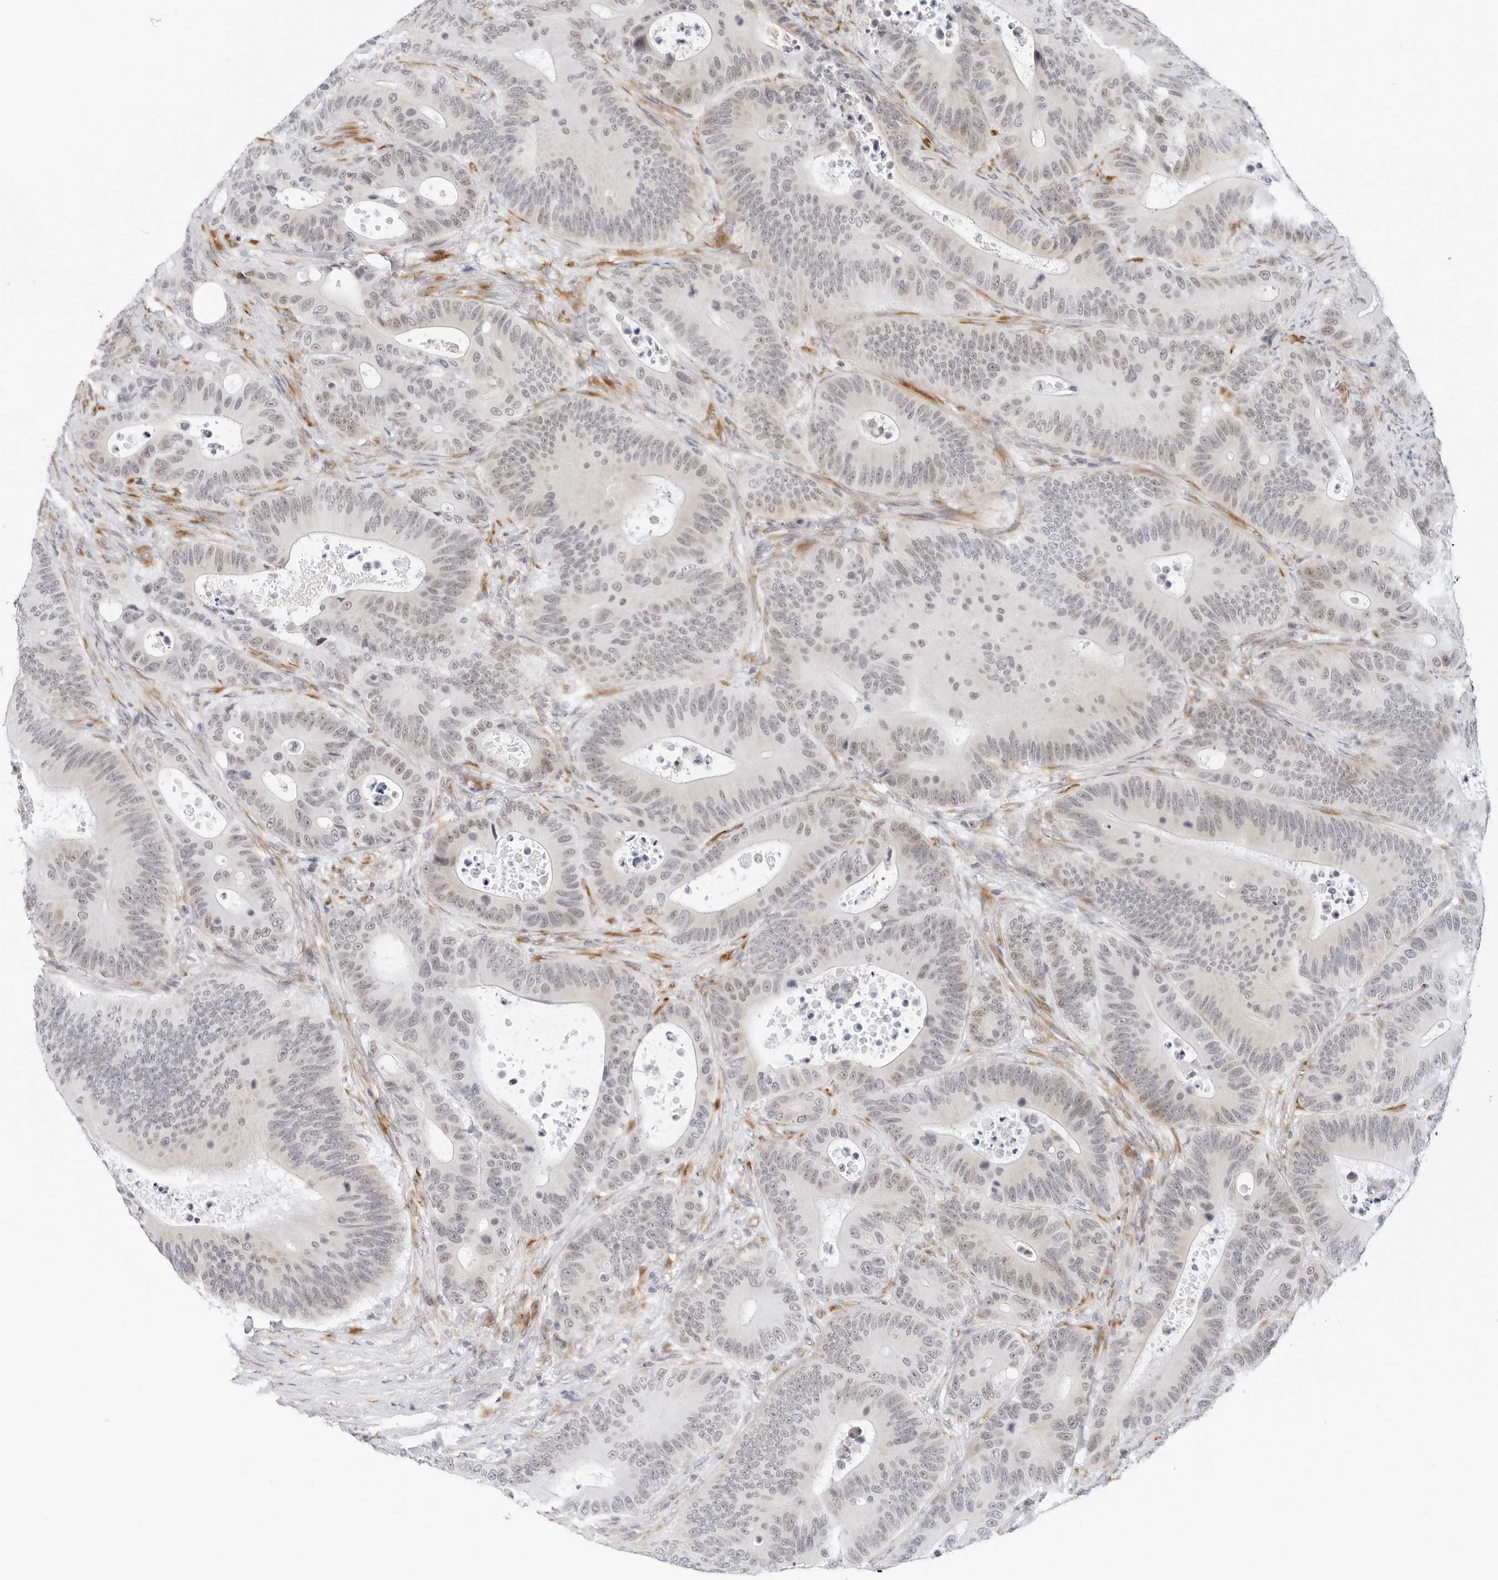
{"staining": {"intensity": "weak", "quantity": "<25%", "location": "cytoplasmic/membranous,nuclear"}, "tissue": "colorectal cancer", "cell_type": "Tumor cells", "image_type": "cancer", "snomed": [{"axis": "morphology", "description": "Adenocarcinoma, NOS"}, {"axis": "topography", "description": "Colon"}], "caption": "Human adenocarcinoma (colorectal) stained for a protein using IHC shows no expression in tumor cells.", "gene": "TSEN2", "patient": {"sex": "male", "age": 83}}